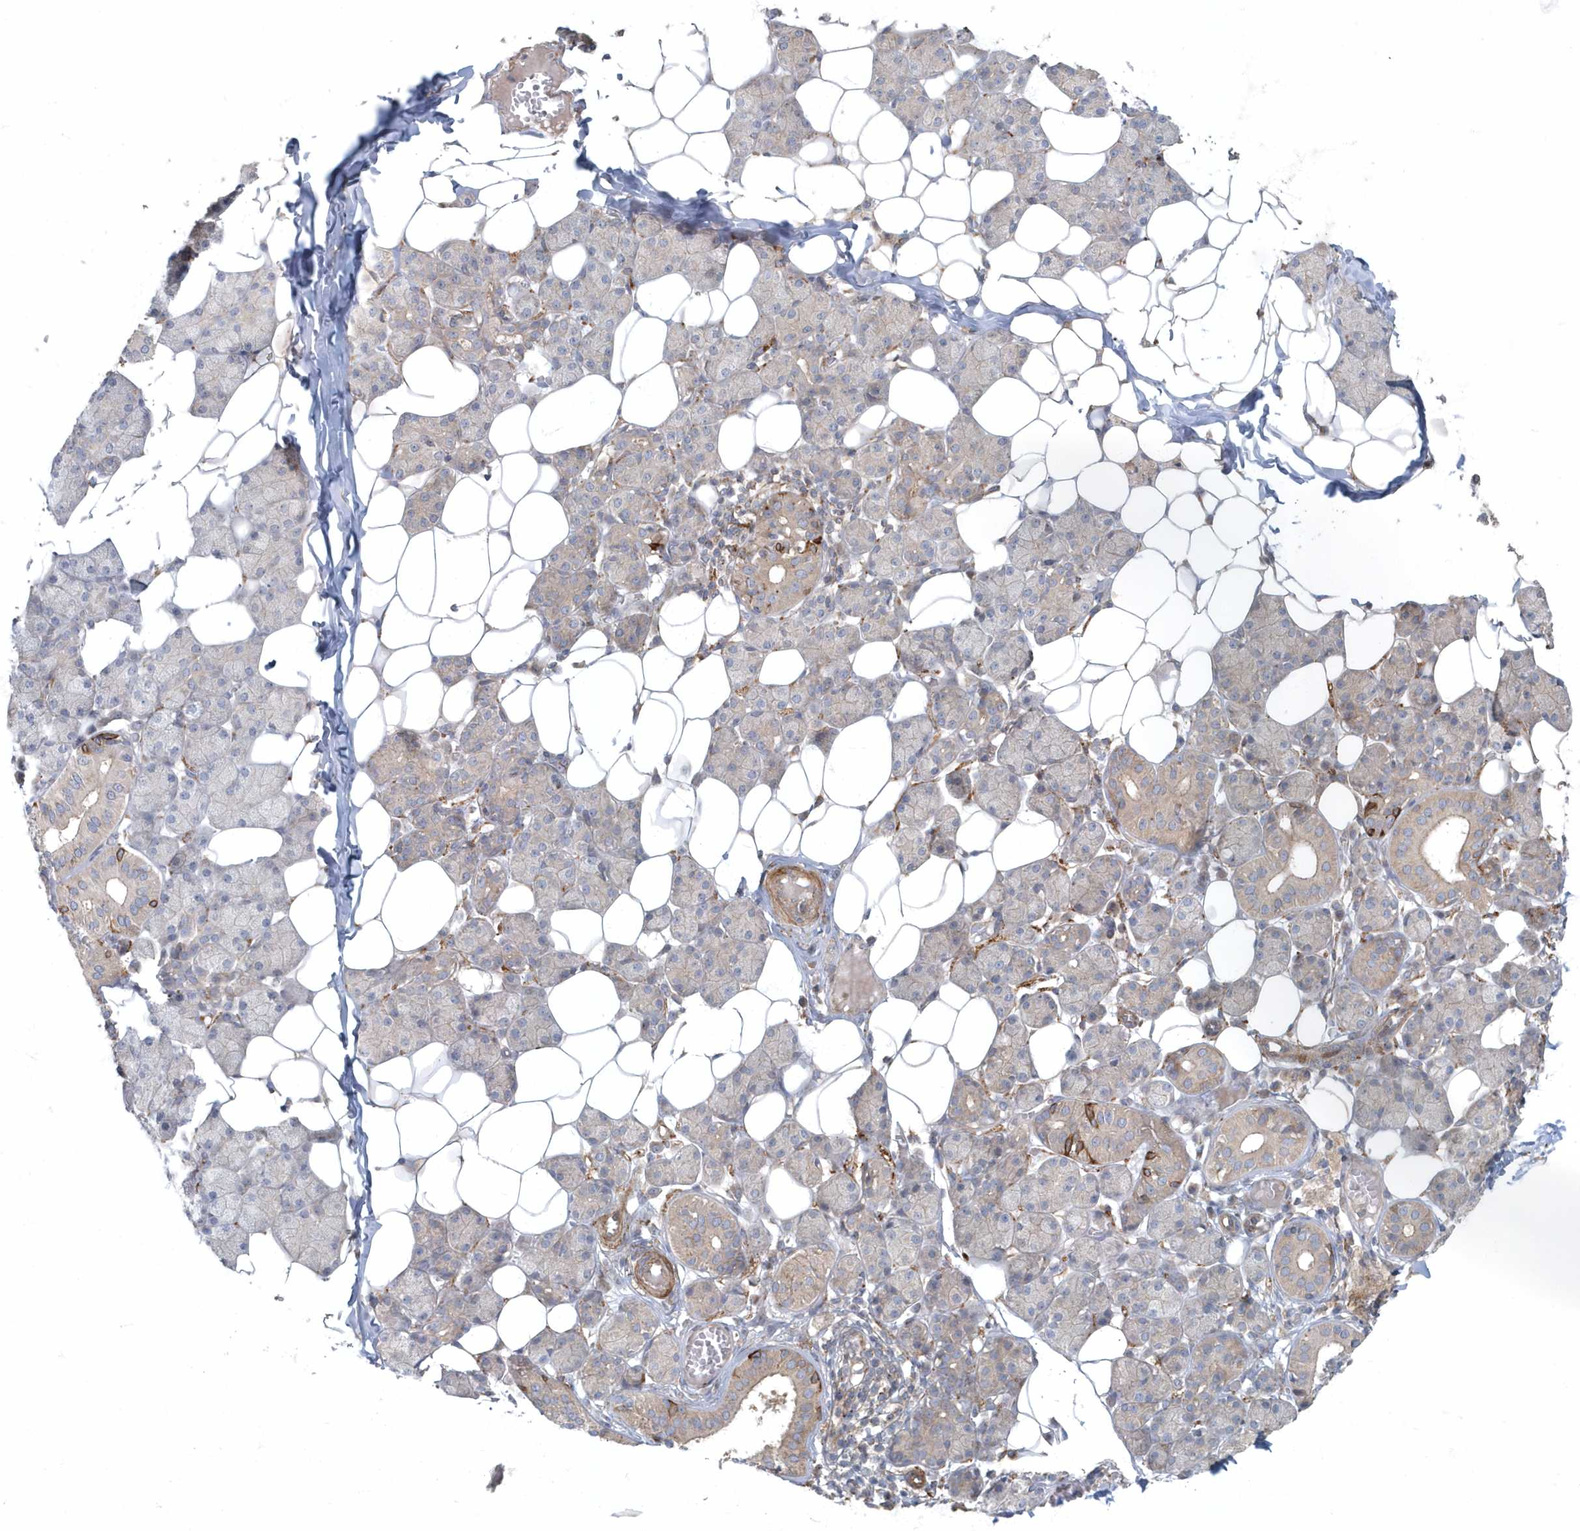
{"staining": {"intensity": "moderate", "quantity": "<25%", "location": "cytoplasmic/membranous"}, "tissue": "salivary gland", "cell_type": "Glandular cells", "image_type": "normal", "snomed": [{"axis": "morphology", "description": "Normal tissue, NOS"}, {"axis": "topography", "description": "Salivary gland"}], "caption": "Glandular cells reveal moderate cytoplasmic/membranous staining in about <25% of cells in benign salivary gland. Using DAB (3,3'-diaminobenzidine) (brown) and hematoxylin (blue) stains, captured at high magnification using brightfield microscopy.", "gene": "ARHGEF38", "patient": {"sex": "female", "age": 33}}